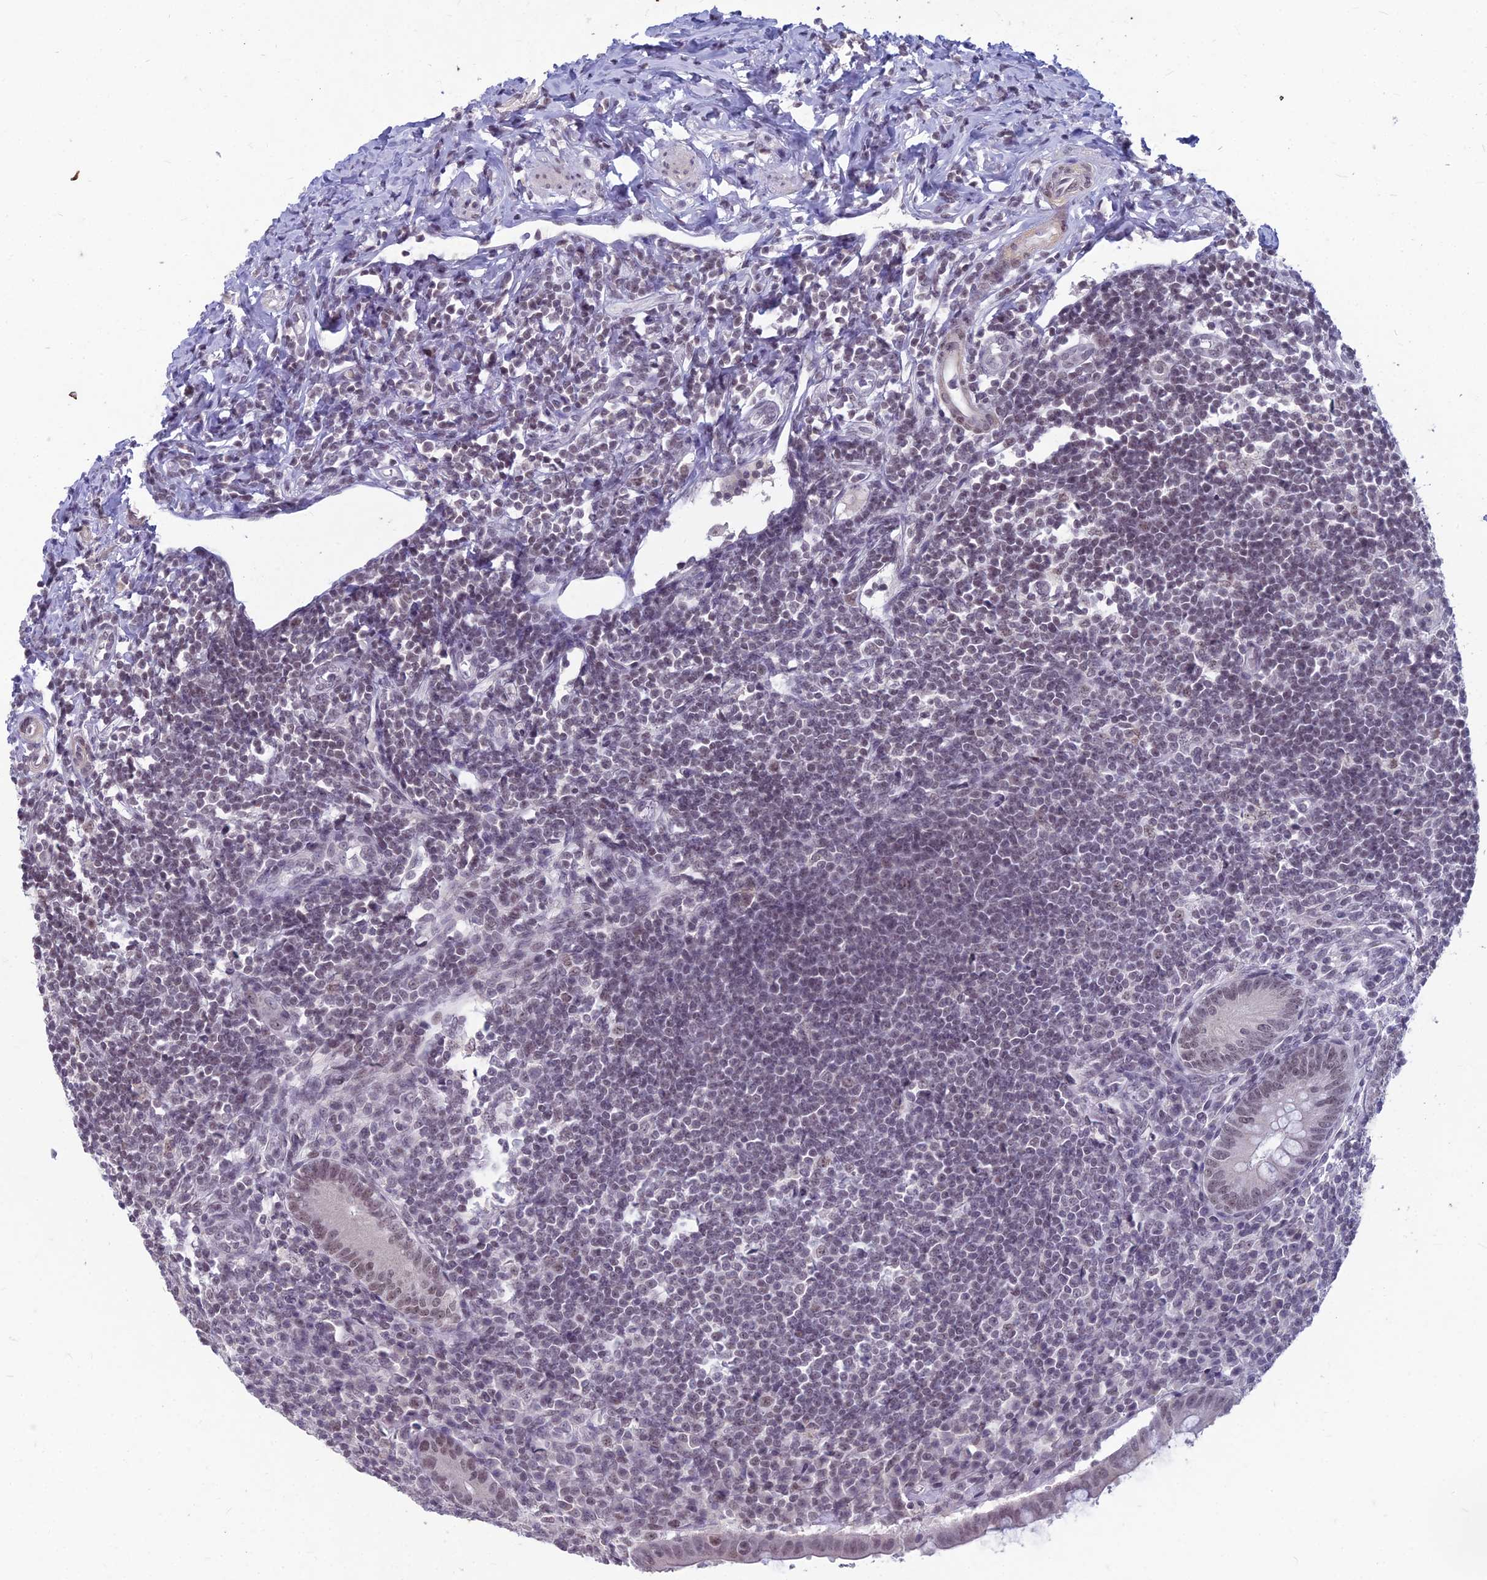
{"staining": {"intensity": "weak", "quantity": "<25%", "location": "nuclear"}, "tissue": "appendix", "cell_type": "Glandular cells", "image_type": "normal", "snomed": [{"axis": "morphology", "description": "Normal tissue, NOS"}, {"axis": "topography", "description": "Appendix"}], "caption": "Immunohistochemistry photomicrograph of unremarkable human appendix stained for a protein (brown), which displays no staining in glandular cells.", "gene": "KAT7", "patient": {"sex": "female", "age": 33}}